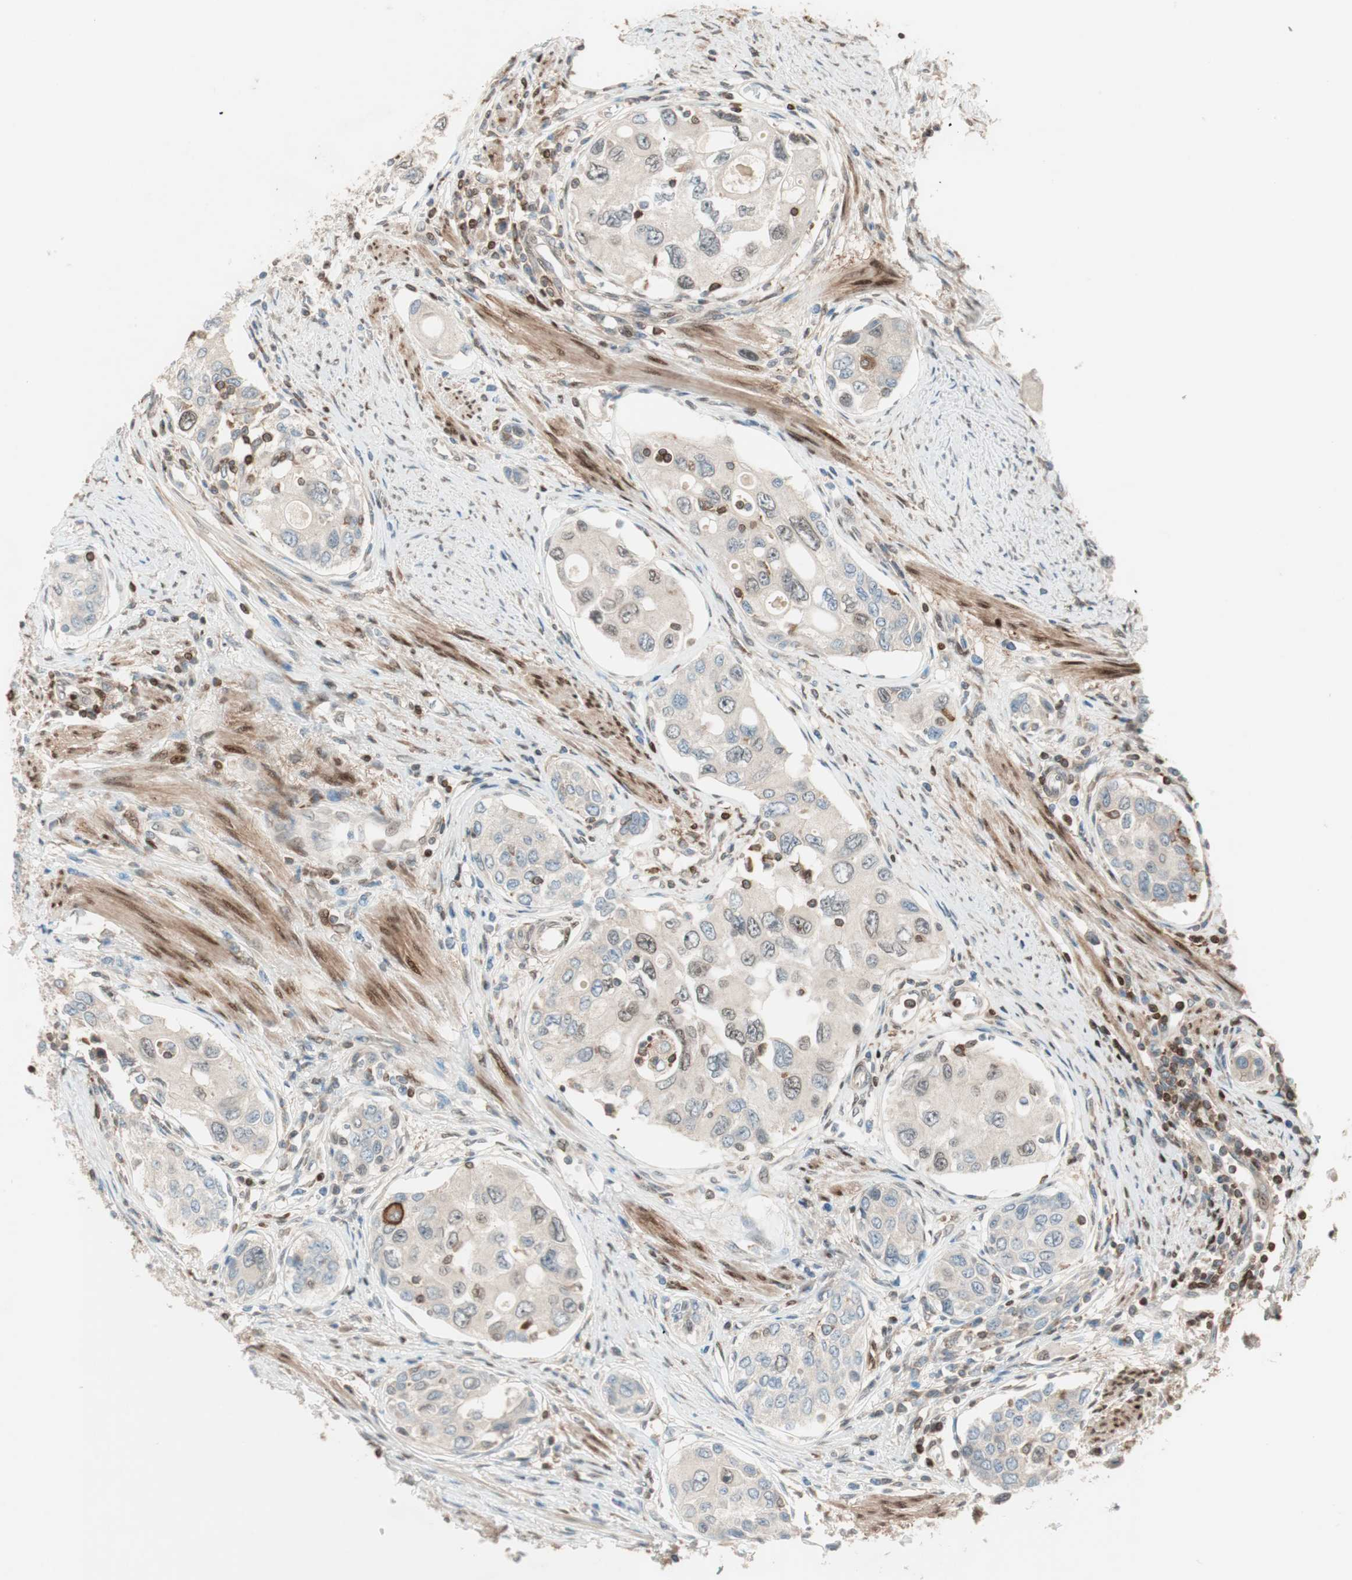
{"staining": {"intensity": "moderate", "quantity": "<25%", "location": "cytoplasmic/membranous,nuclear"}, "tissue": "urothelial cancer", "cell_type": "Tumor cells", "image_type": "cancer", "snomed": [{"axis": "morphology", "description": "Urothelial carcinoma, High grade"}, {"axis": "topography", "description": "Urinary bladder"}], "caption": "Protein analysis of urothelial carcinoma (high-grade) tissue demonstrates moderate cytoplasmic/membranous and nuclear positivity in approximately <25% of tumor cells. (DAB (3,3'-diaminobenzidine) IHC with brightfield microscopy, high magnification).", "gene": "BIN1", "patient": {"sex": "female", "age": 56}}